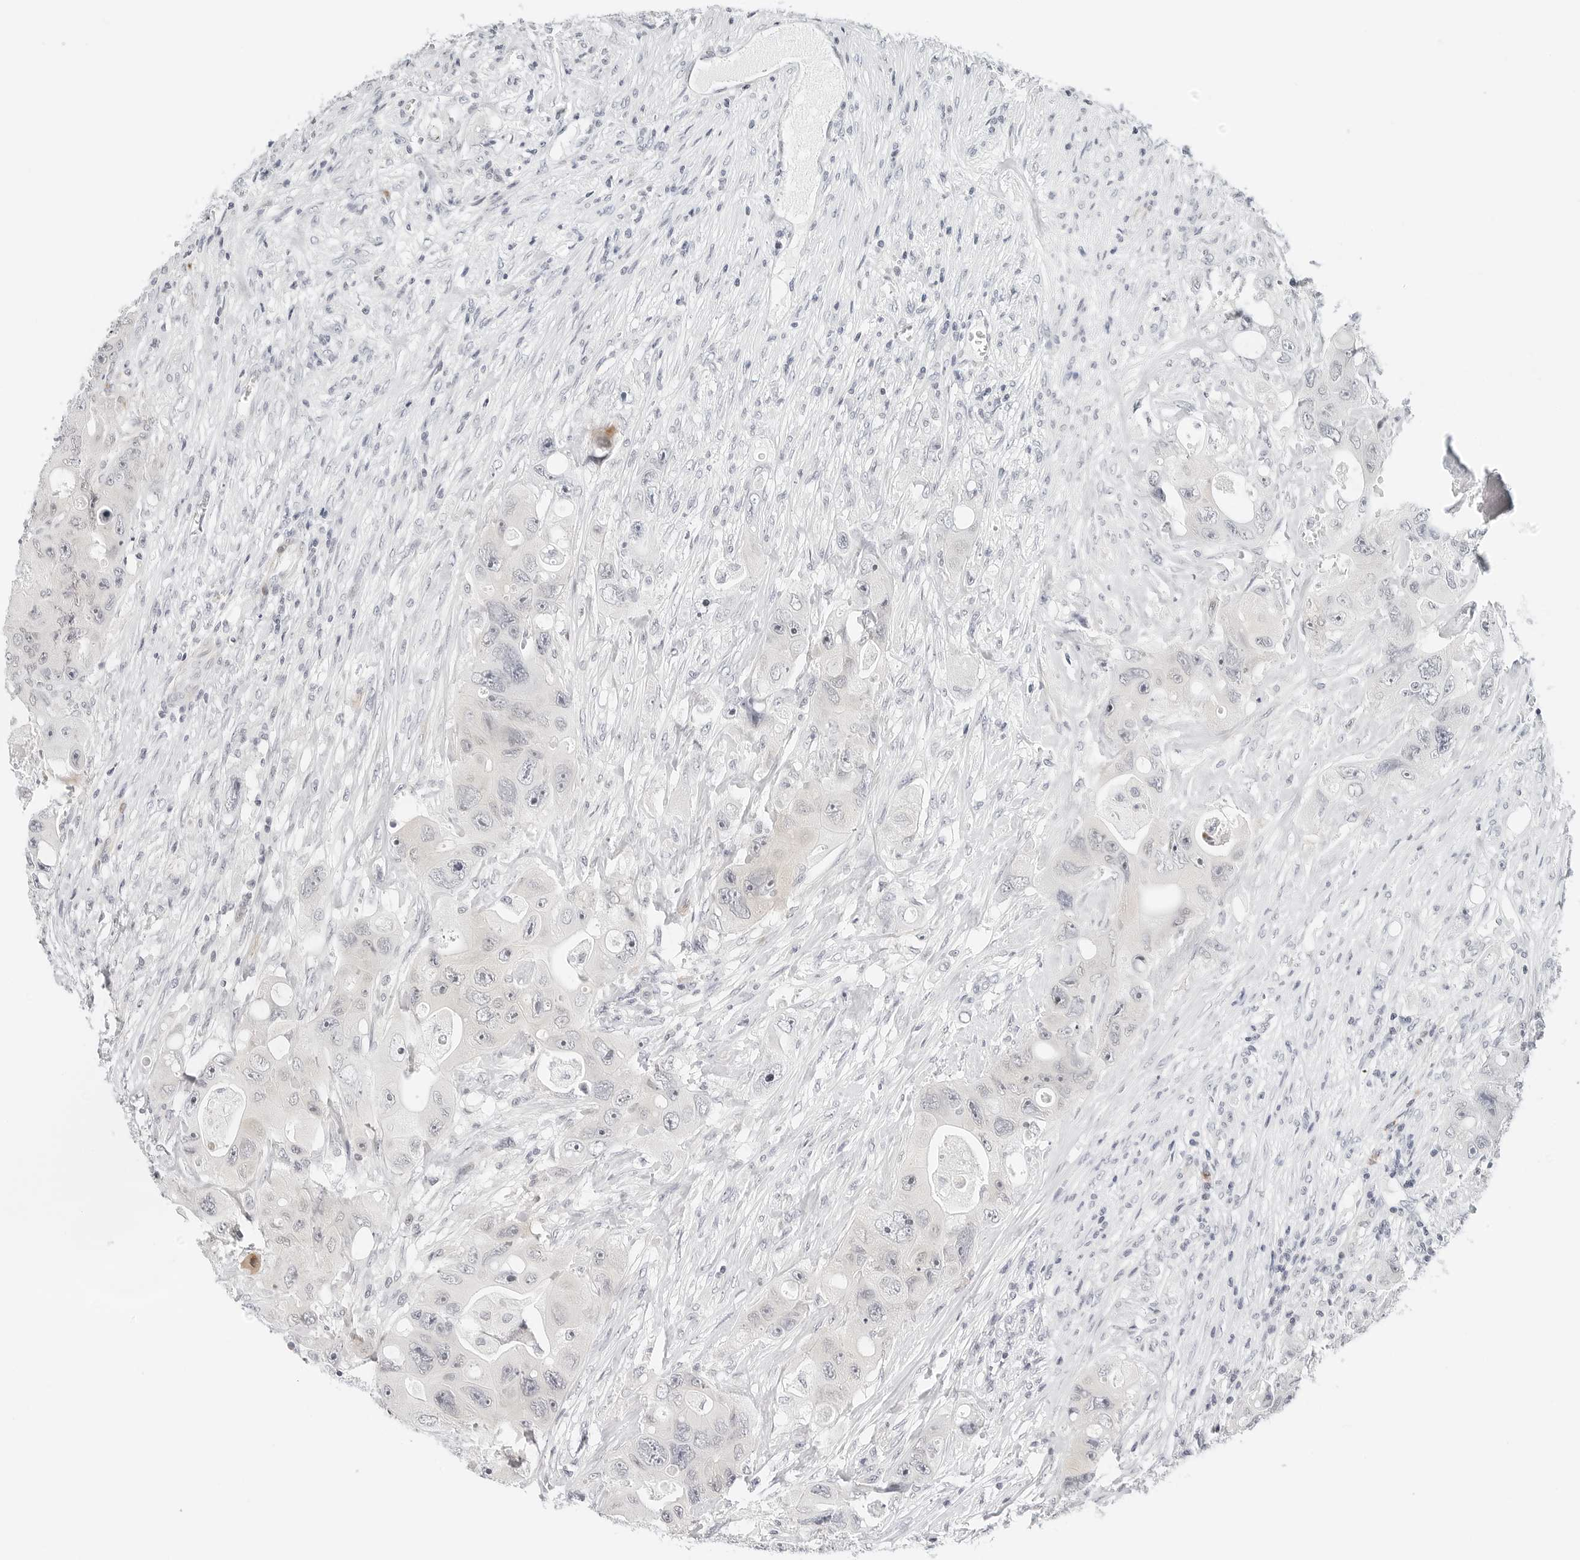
{"staining": {"intensity": "negative", "quantity": "none", "location": "none"}, "tissue": "colorectal cancer", "cell_type": "Tumor cells", "image_type": "cancer", "snomed": [{"axis": "morphology", "description": "Adenocarcinoma, NOS"}, {"axis": "topography", "description": "Colon"}], "caption": "High power microscopy image of an immunohistochemistry image of adenocarcinoma (colorectal), revealing no significant positivity in tumor cells. Nuclei are stained in blue.", "gene": "PARP10", "patient": {"sex": "female", "age": 46}}